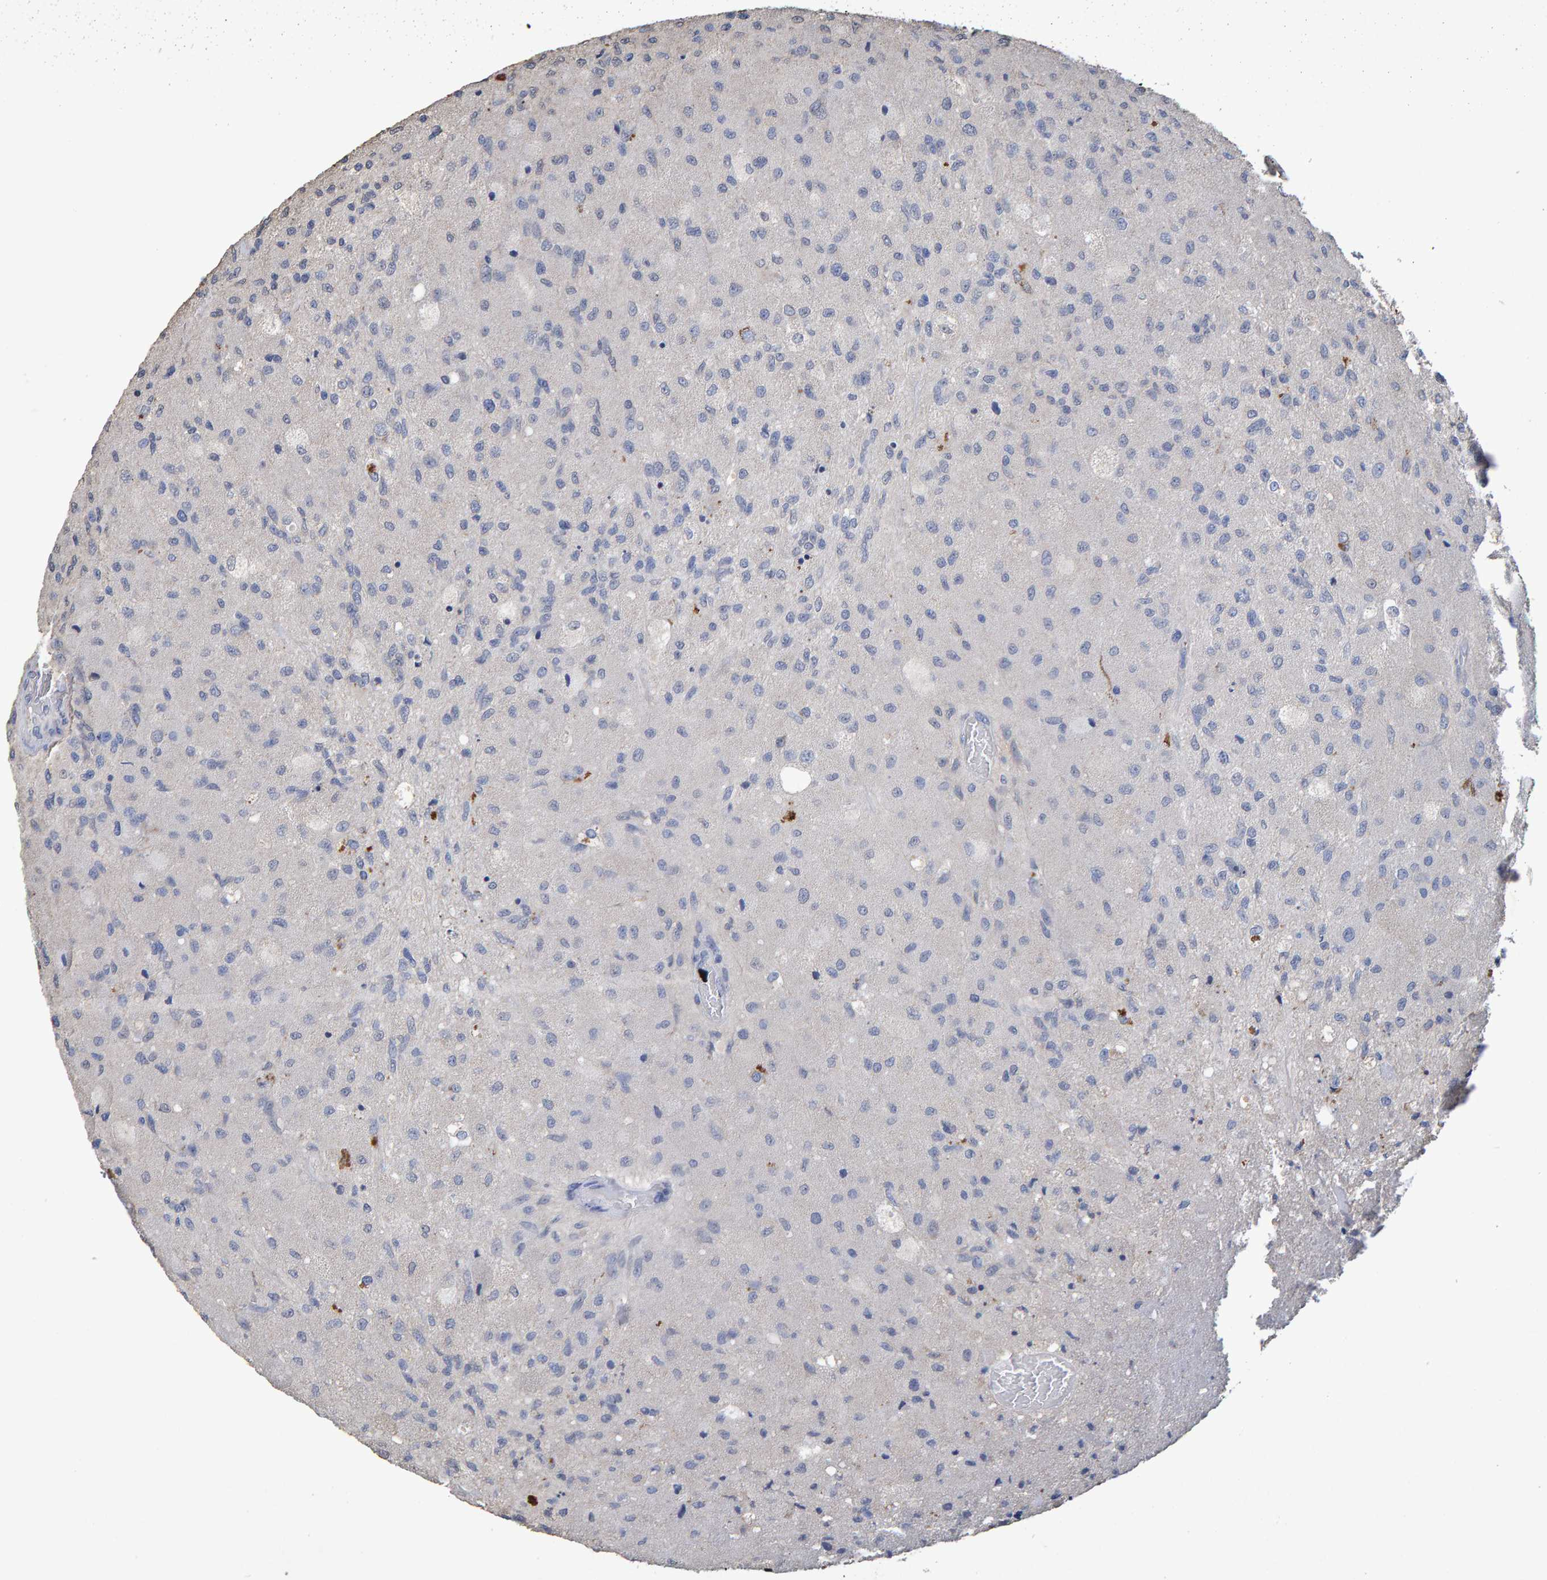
{"staining": {"intensity": "negative", "quantity": "none", "location": "none"}, "tissue": "glioma", "cell_type": "Tumor cells", "image_type": "cancer", "snomed": [{"axis": "morphology", "description": "Normal tissue, NOS"}, {"axis": "morphology", "description": "Glioma, malignant, High grade"}, {"axis": "topography", "description": "Cerebral cortex"}], "caption": "DAB immunohistochemical staining of malignant high-grade glioma reveals no significant positivity in tumor cells.", "gene": "CTH", "patient": {"sex": "male", "age": 77}}